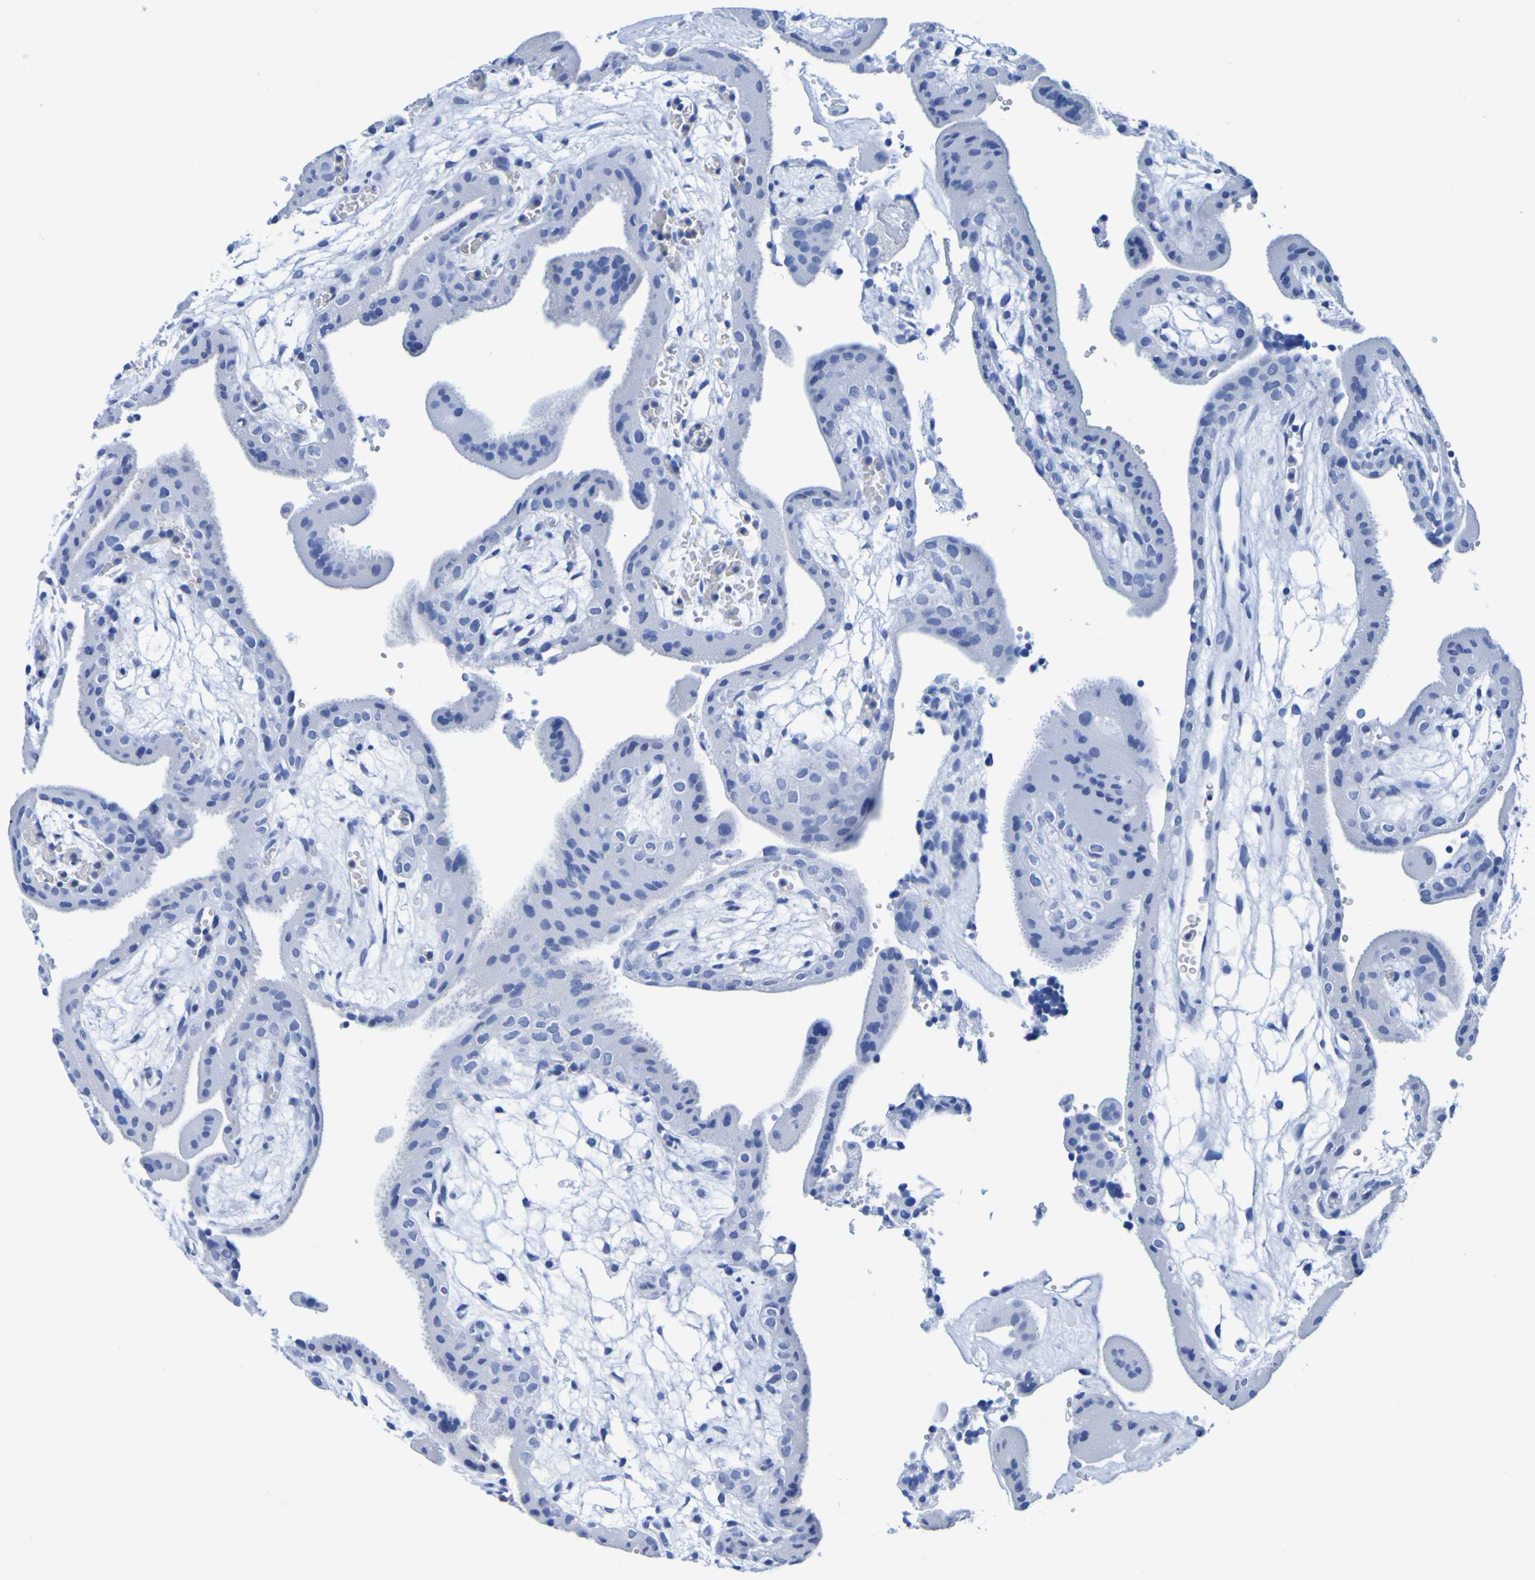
{"staining": {"intensity": "negative", "quantity": "none", "location": "none"}, "tissue": "placenta", "cell_type": "Decidual cells", "image_type": "normal", "snomed": [{"axis": "morphology", "description": "Normal tissue, NOS"}, {"axis": "topography", "description": "Placenta"}], "caption": "An IHC micrograph of benign placenta is shown. There is no staining in decidual cells of placenta.", "gene": "DPEP1", "patient": {"sex": "female", "age": 18}}